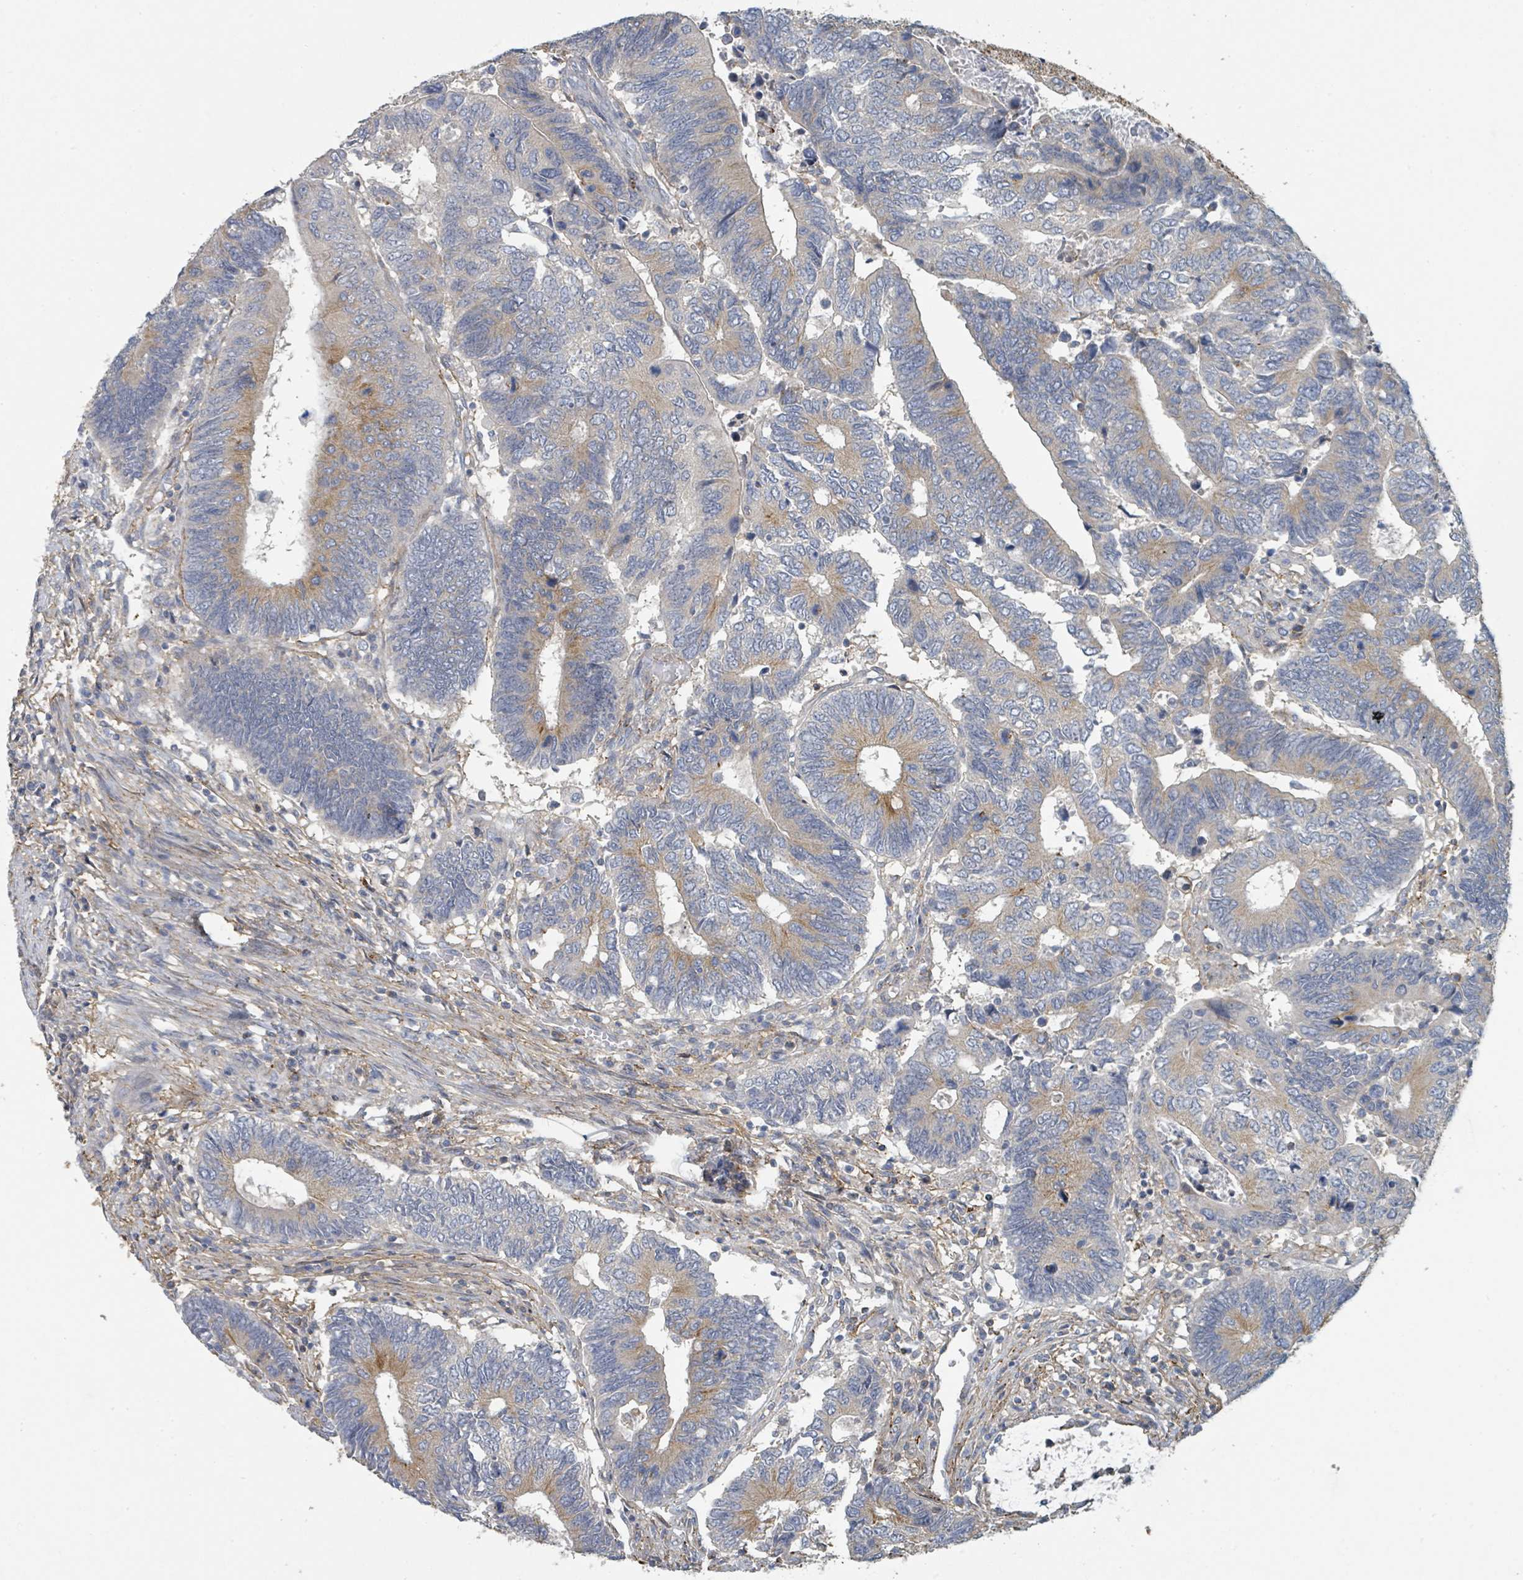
{"staining": {"intensity": "moderate", "quantity": "25%-75%", "location": "cytoplasmic/membranous"}, "tissue": "colorectal cancer", "cell_type": "Tumor cells", "image_type": "cancer", "snomed": [{"axis": "morphology", "description": "Adenocarcinoma, NOS"}, {"axis": "topography", "description": "Colon"}], "caption": "A histopathology image of human colorectal adenocarcinoma stained for a protein exhibits moderate cytoplasmic/membranous brown staining in tumor cells.", "gene": "LRRC42", "patient": {"sex": "male", "age": 87}}